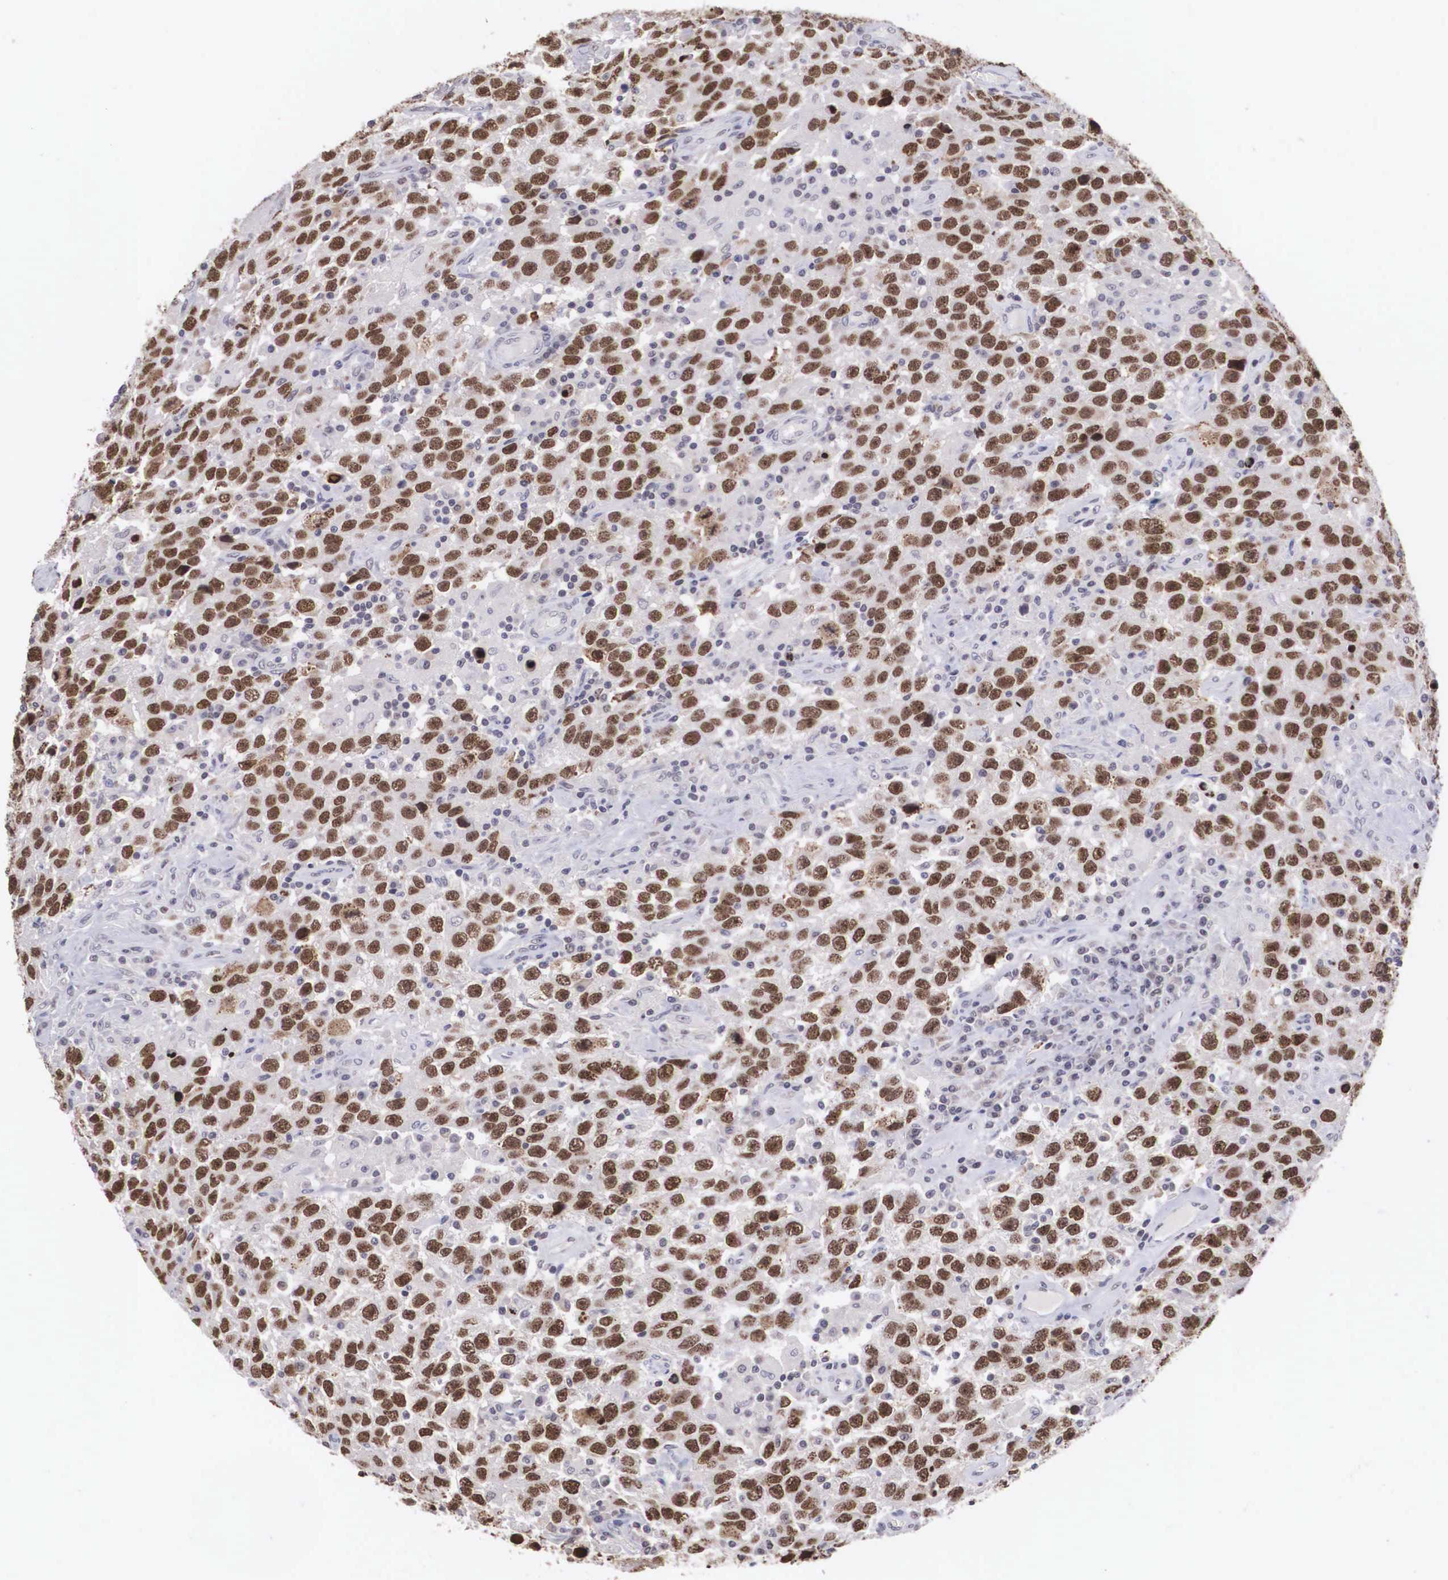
{"staining": {"intensity": "strong", "quantity": ">75%", "location": "nuclear"}, "tissue": "testis cancer", "cell_type": "Tumor cells", "image_type": "cancer", "snomed": [{"axis": "morphology", "description": "Seminoma, NOS"}, {"axis": "topography", "description": "Testis"}], "caption": "High-magnification brightfield microscopy of testis cancer stained with DAB (3,3'-diaminobenzidine) (brown) and counterstained with hematoxylin (blue). tumor cells exhibit strong nuclear expression is identified in about>75% of cells. (DAB = brown stain, brightfield microscopy at high magnification).", "gene": "ZNF275", "patient": {"sex": "male", "age": 41}}